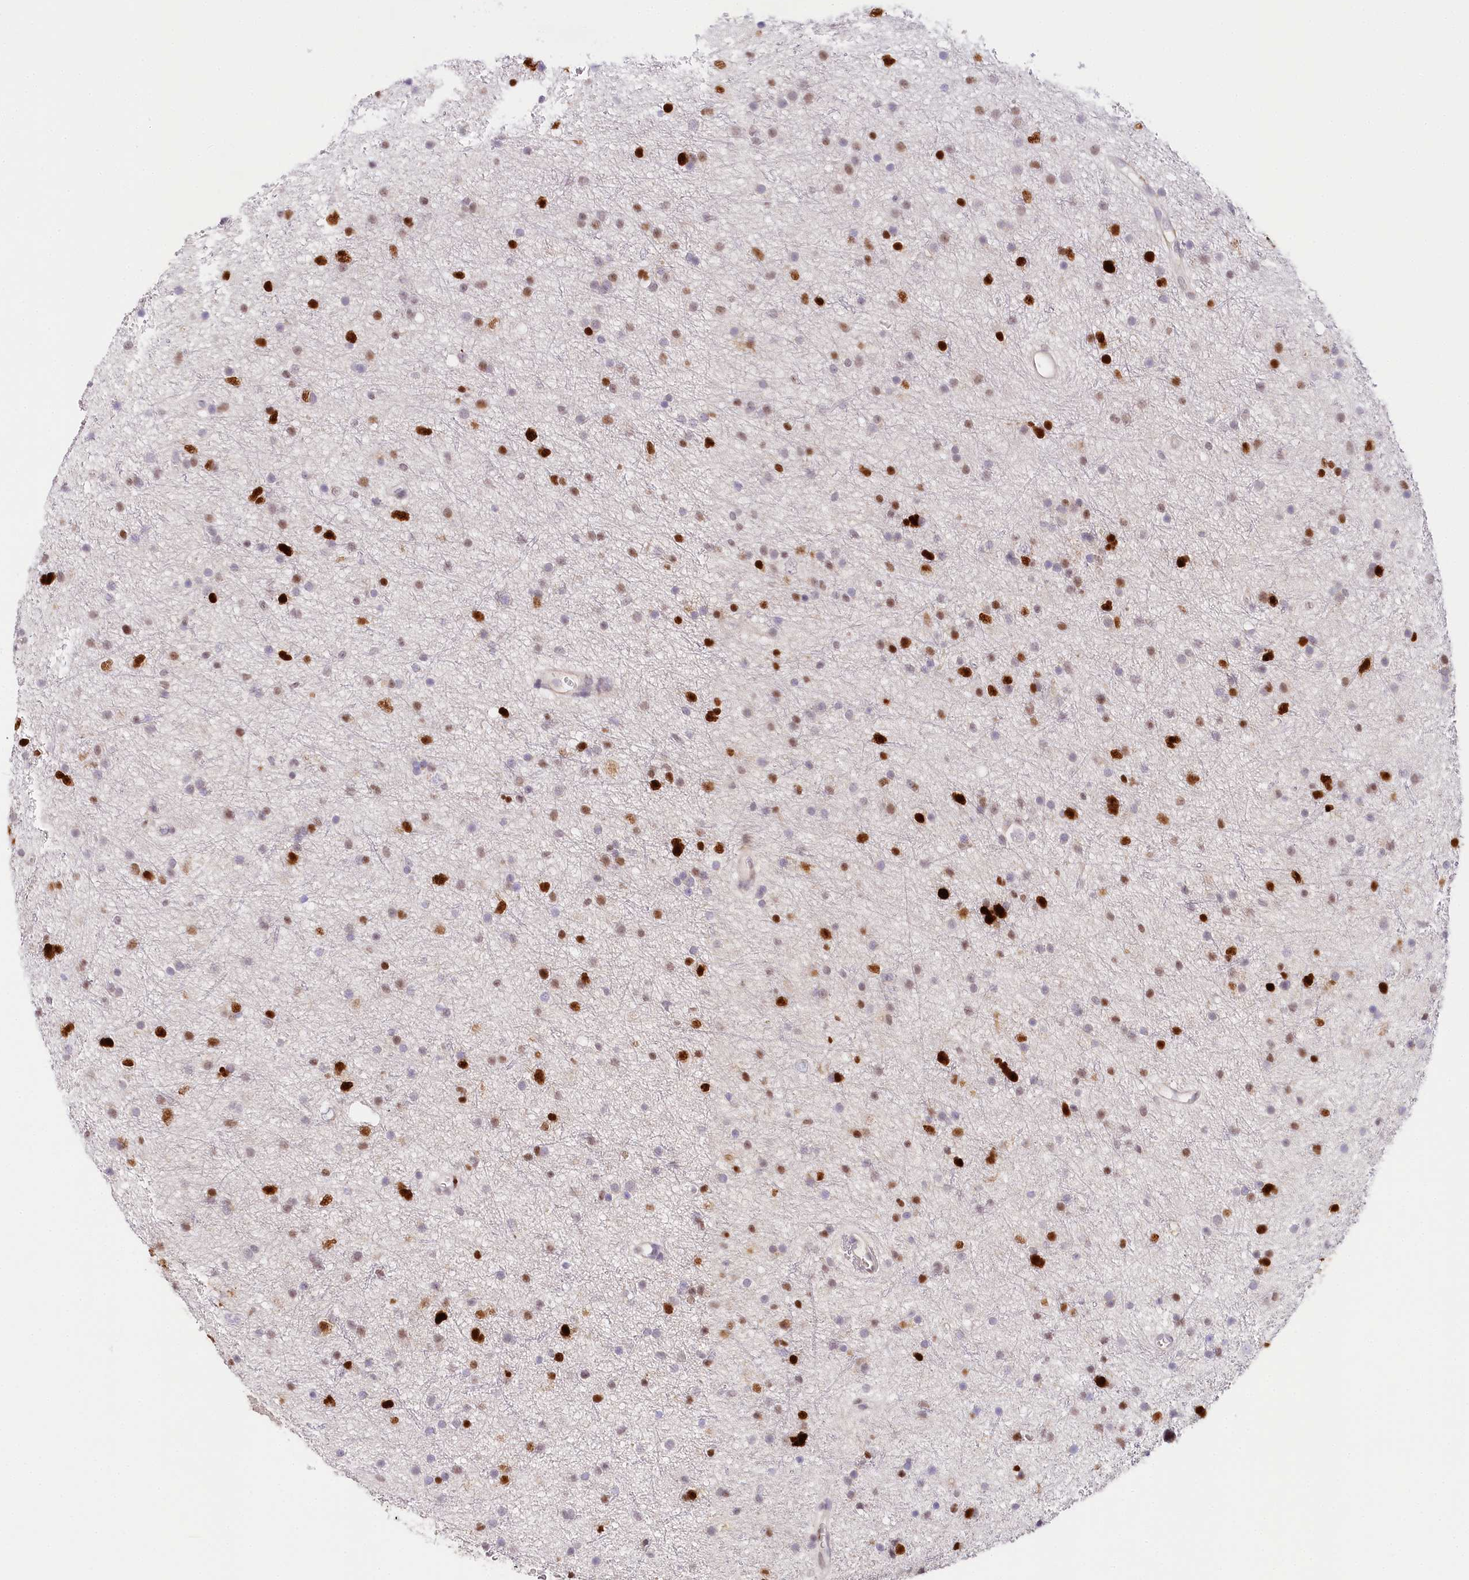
{"staining": {"intensity": "strong", "quantity": "25%-75%", "location": "nuclear"}, "tissue": "glioma", "cell_type": "Tumor cells", "image_type": "cancer", "snomed": [{"axis": "morphology", "description": "Glioma, malignant, Low grade"}, {"axis": "topography", "description": "Cerebral cortex"}], "caption": "Malignant glioma (low-grade) tissue reveals strong nuclear expression in about 25%-75% of tumor cells, visualized by immunohistochemistry.", "gene": "TP53", "patient": {"sex": "female", "age": 39}}